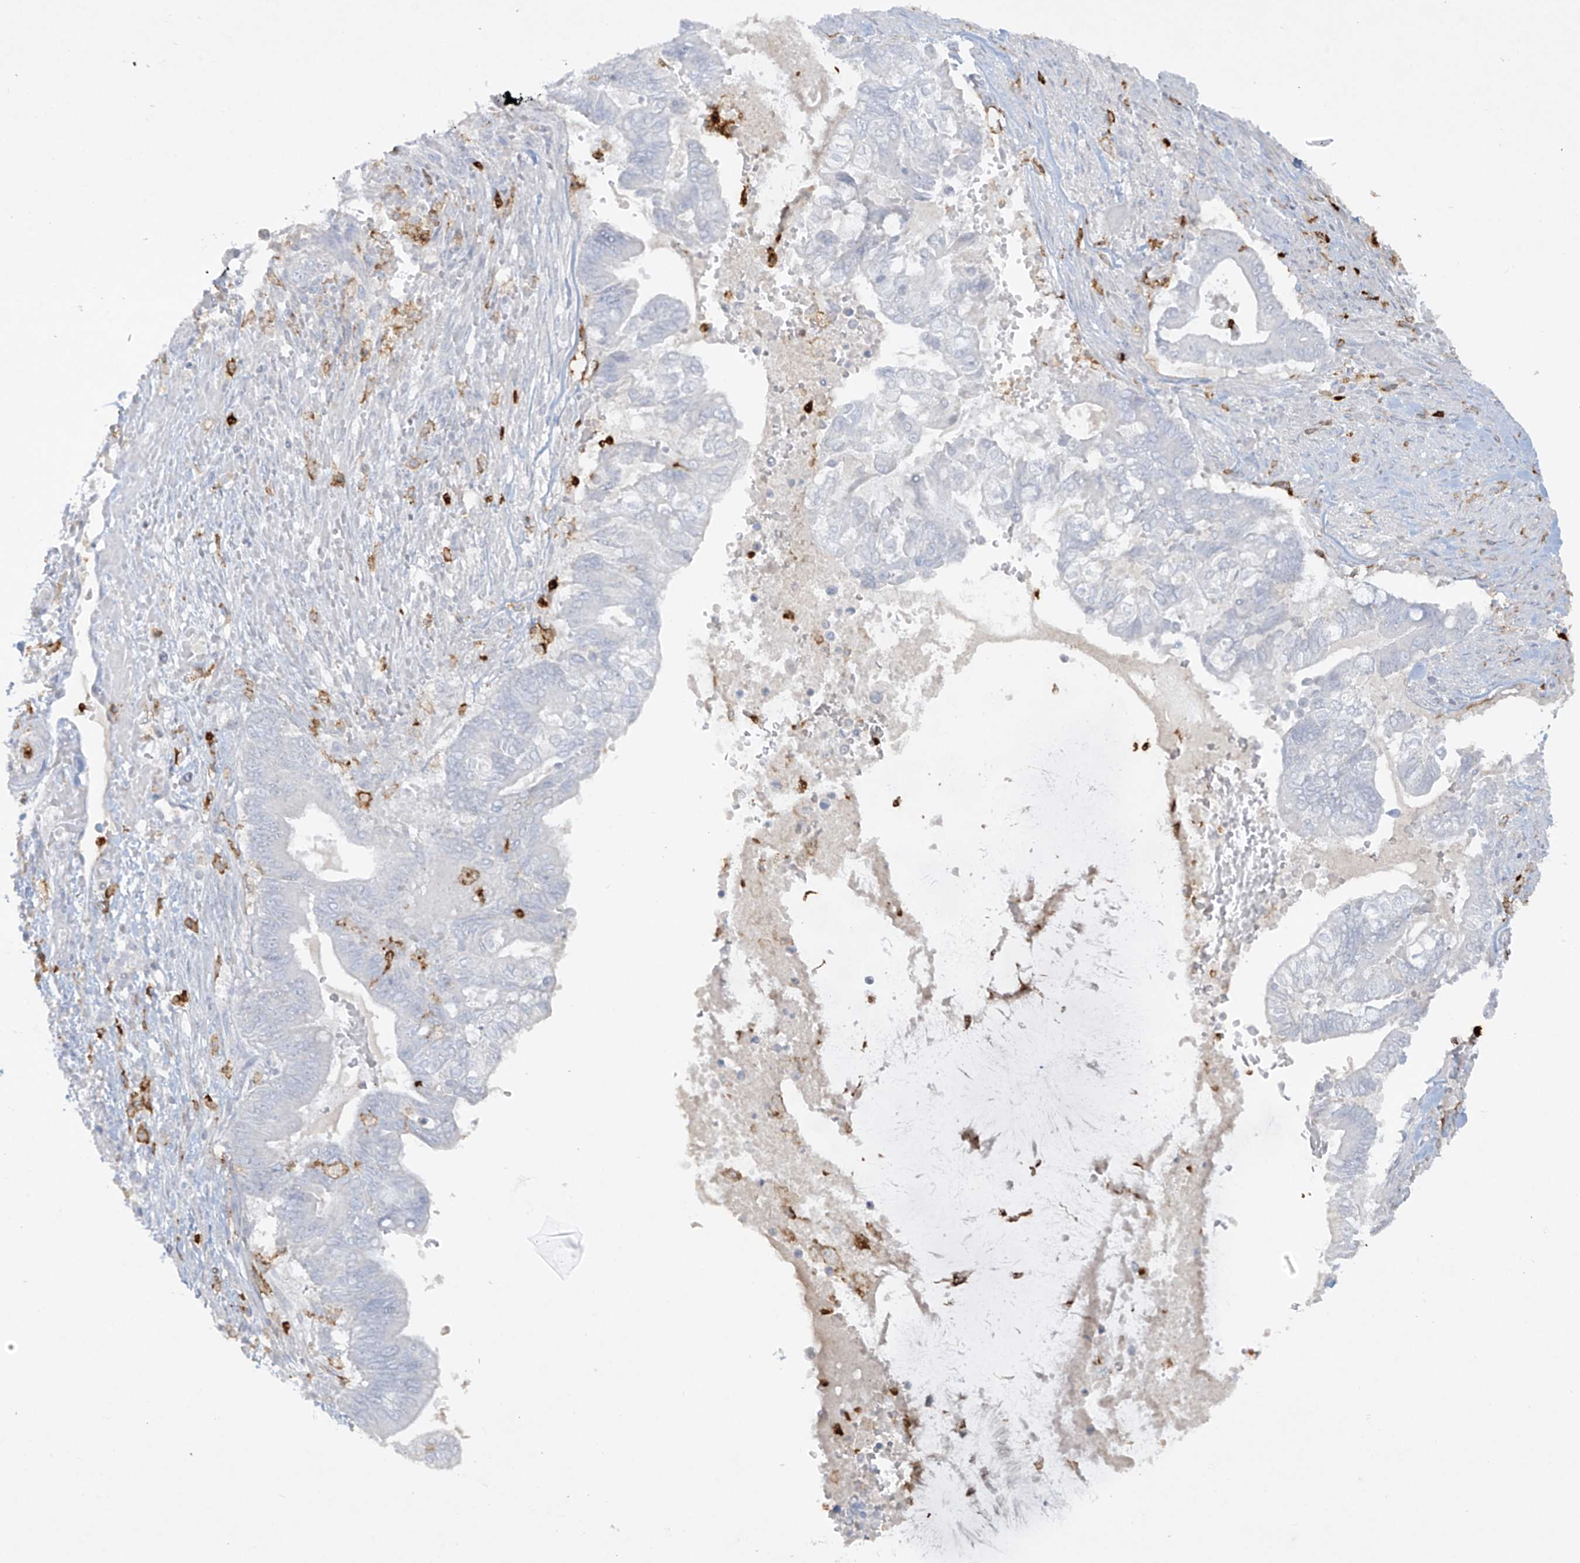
{"staining": {"intensity": "negative", "quantity": "none", "location": "none"}, "tissue": "pancreatic cancer", "cell_type": "Tumor cells", "image_type": "cancer", "snomed": [{"axis": "morphology", "description": "Adenocarcinoma, NOS"}, {"axis": "topography", "description": "Pancreas"}], "caption": "Adenocarcinoma (pancreatic) stained for a protein using IHC reveals no staining tumor cells.", "gene": "FCGR3A", "patient": {"sex": "male", "age": 68}}